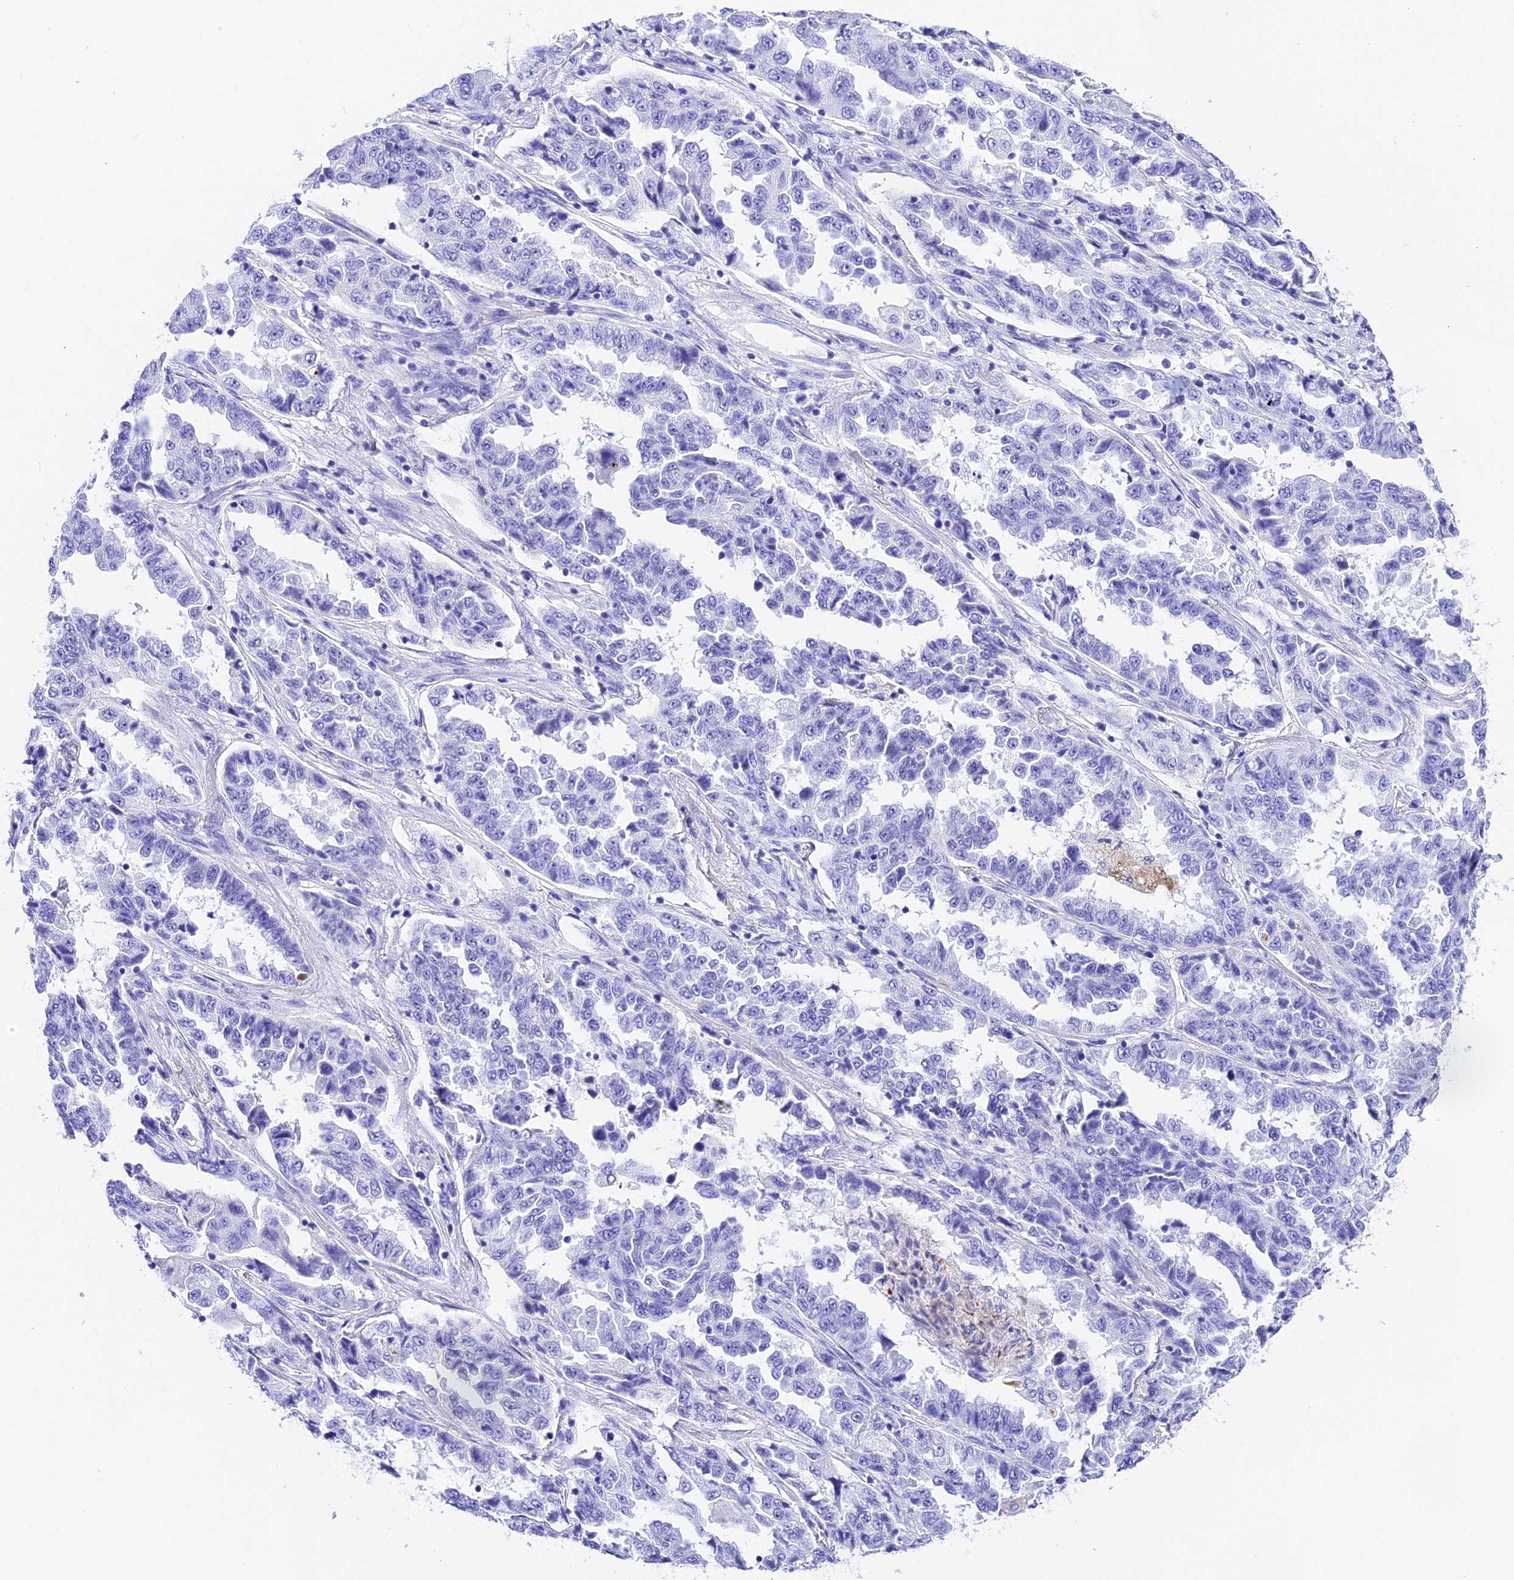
{"staining": {"intensity": "negative", "quantity": "none", "location": "none"}, "tissue": "lung cancer", "cell_type": "Tumor cells", "image_type": "cancer", "snomed": [{"axis": "morphology", "description": "Adenocarcinoma, NOS"}, {"axis": "topography", "description": "Lung"}], "caption": "An IHC histopathology image of lung cancer (adenocarcinoma) is shown. There is no staining in tumor cells of lung cancer (adenocarcinoma).", "gene": "PSG11", "patient": {"sex": "female", "age": 51}}